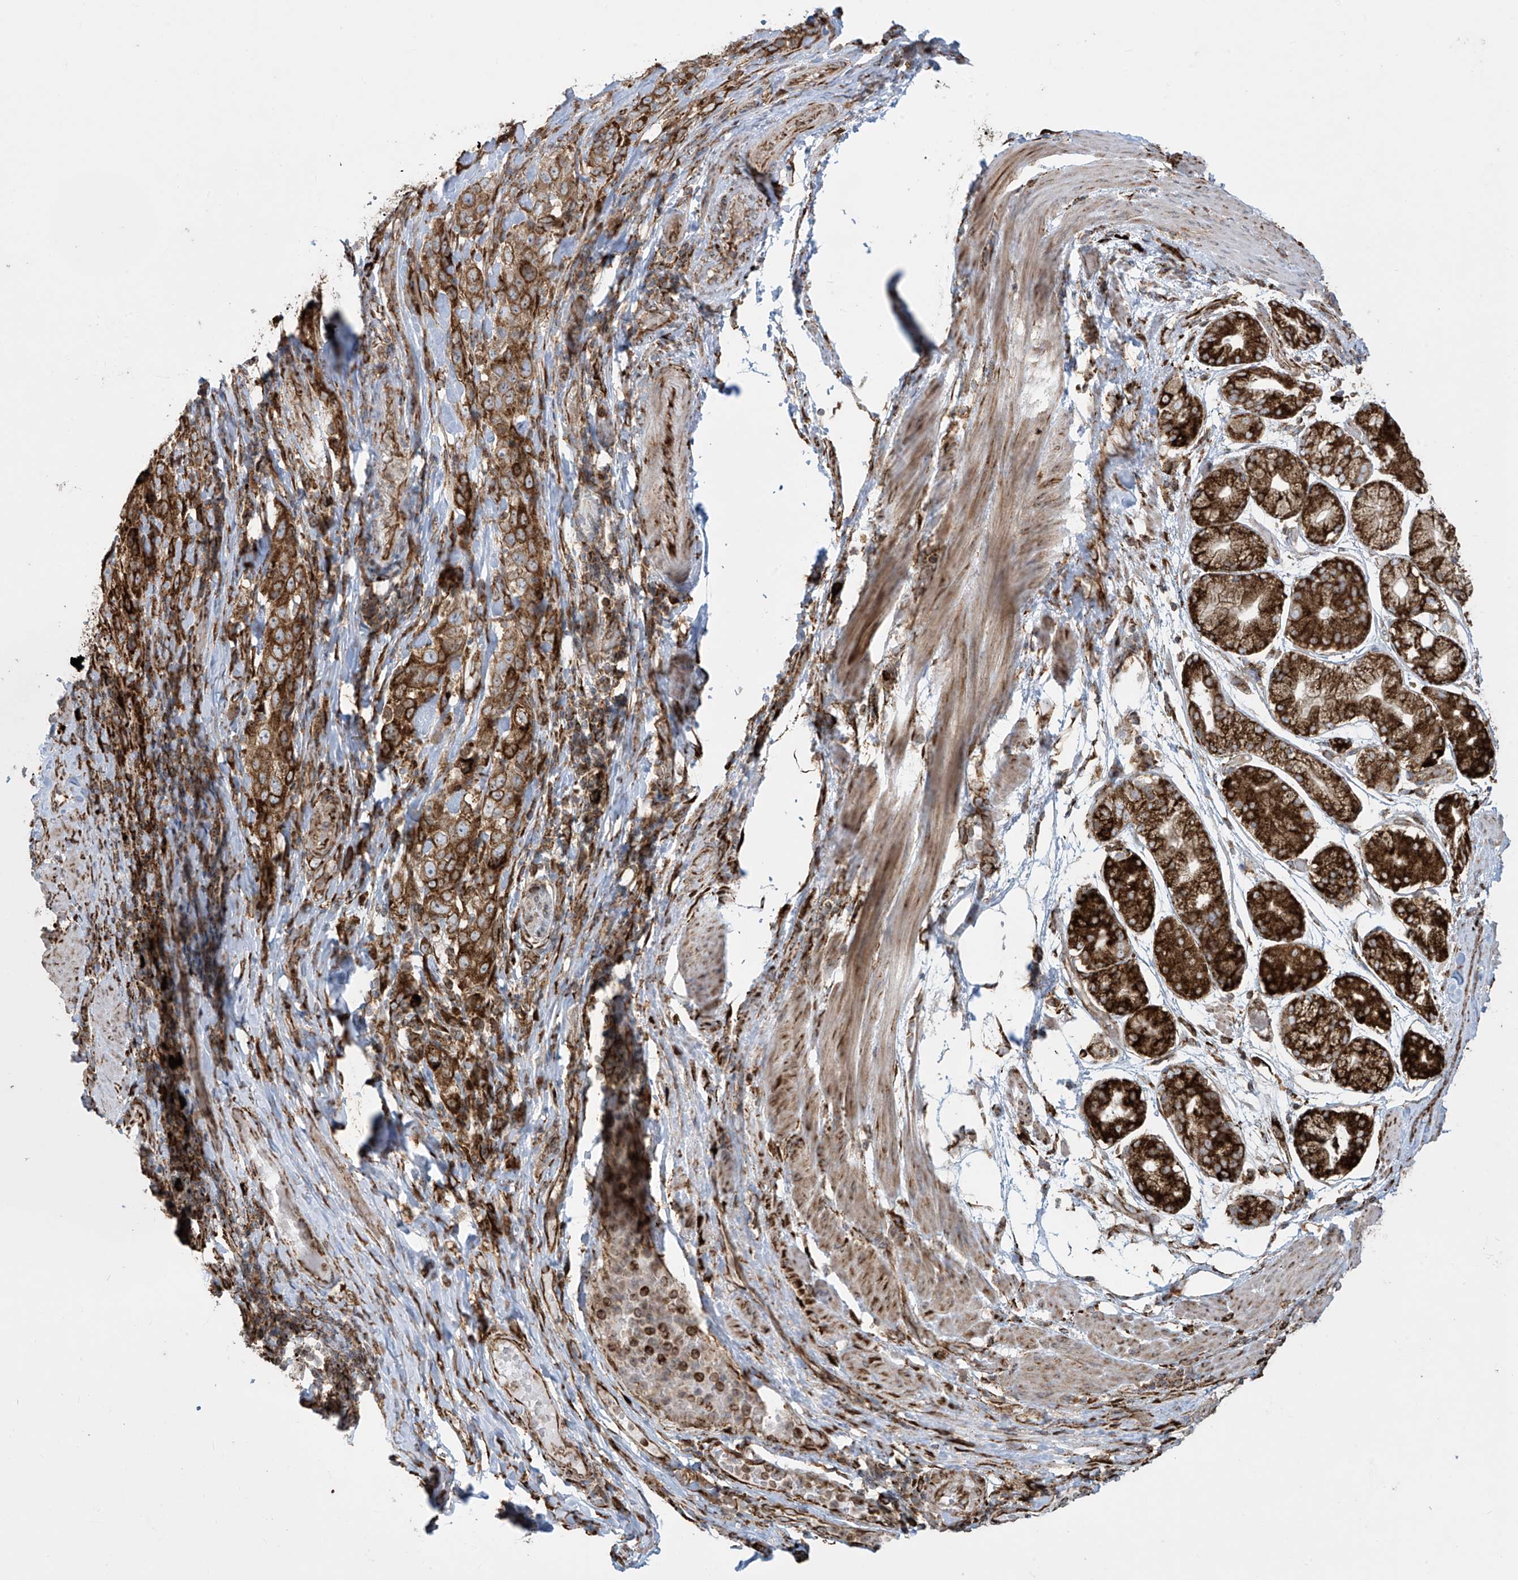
{"staining": {"intensity": "moderate", "quantity": ">75%", "location": "cytoplasmic/membranous"}, "tissue": "stomach cancer", "cell_type": "Tumor cells", "image_type": "cancer", "snomed": [{"axis": "morphology", "description": "Normal tissue, NOS"}, {"axis": "morphology", "description": "Adenocarcinoma, NOS"}, {"axis": "topography", "description": "Lymph node"}, {"axis": "topography", "description": "Stomach"}], "caption": "Approximately >75% of tumor cells in human adenocarcinoma (stomach) reveal moderate cytoplasmic/membranous protein staining as visualized by brown immunohistochemical staining.", "gene": "MX1", "patient": {"sex": "male", "age": 48}}